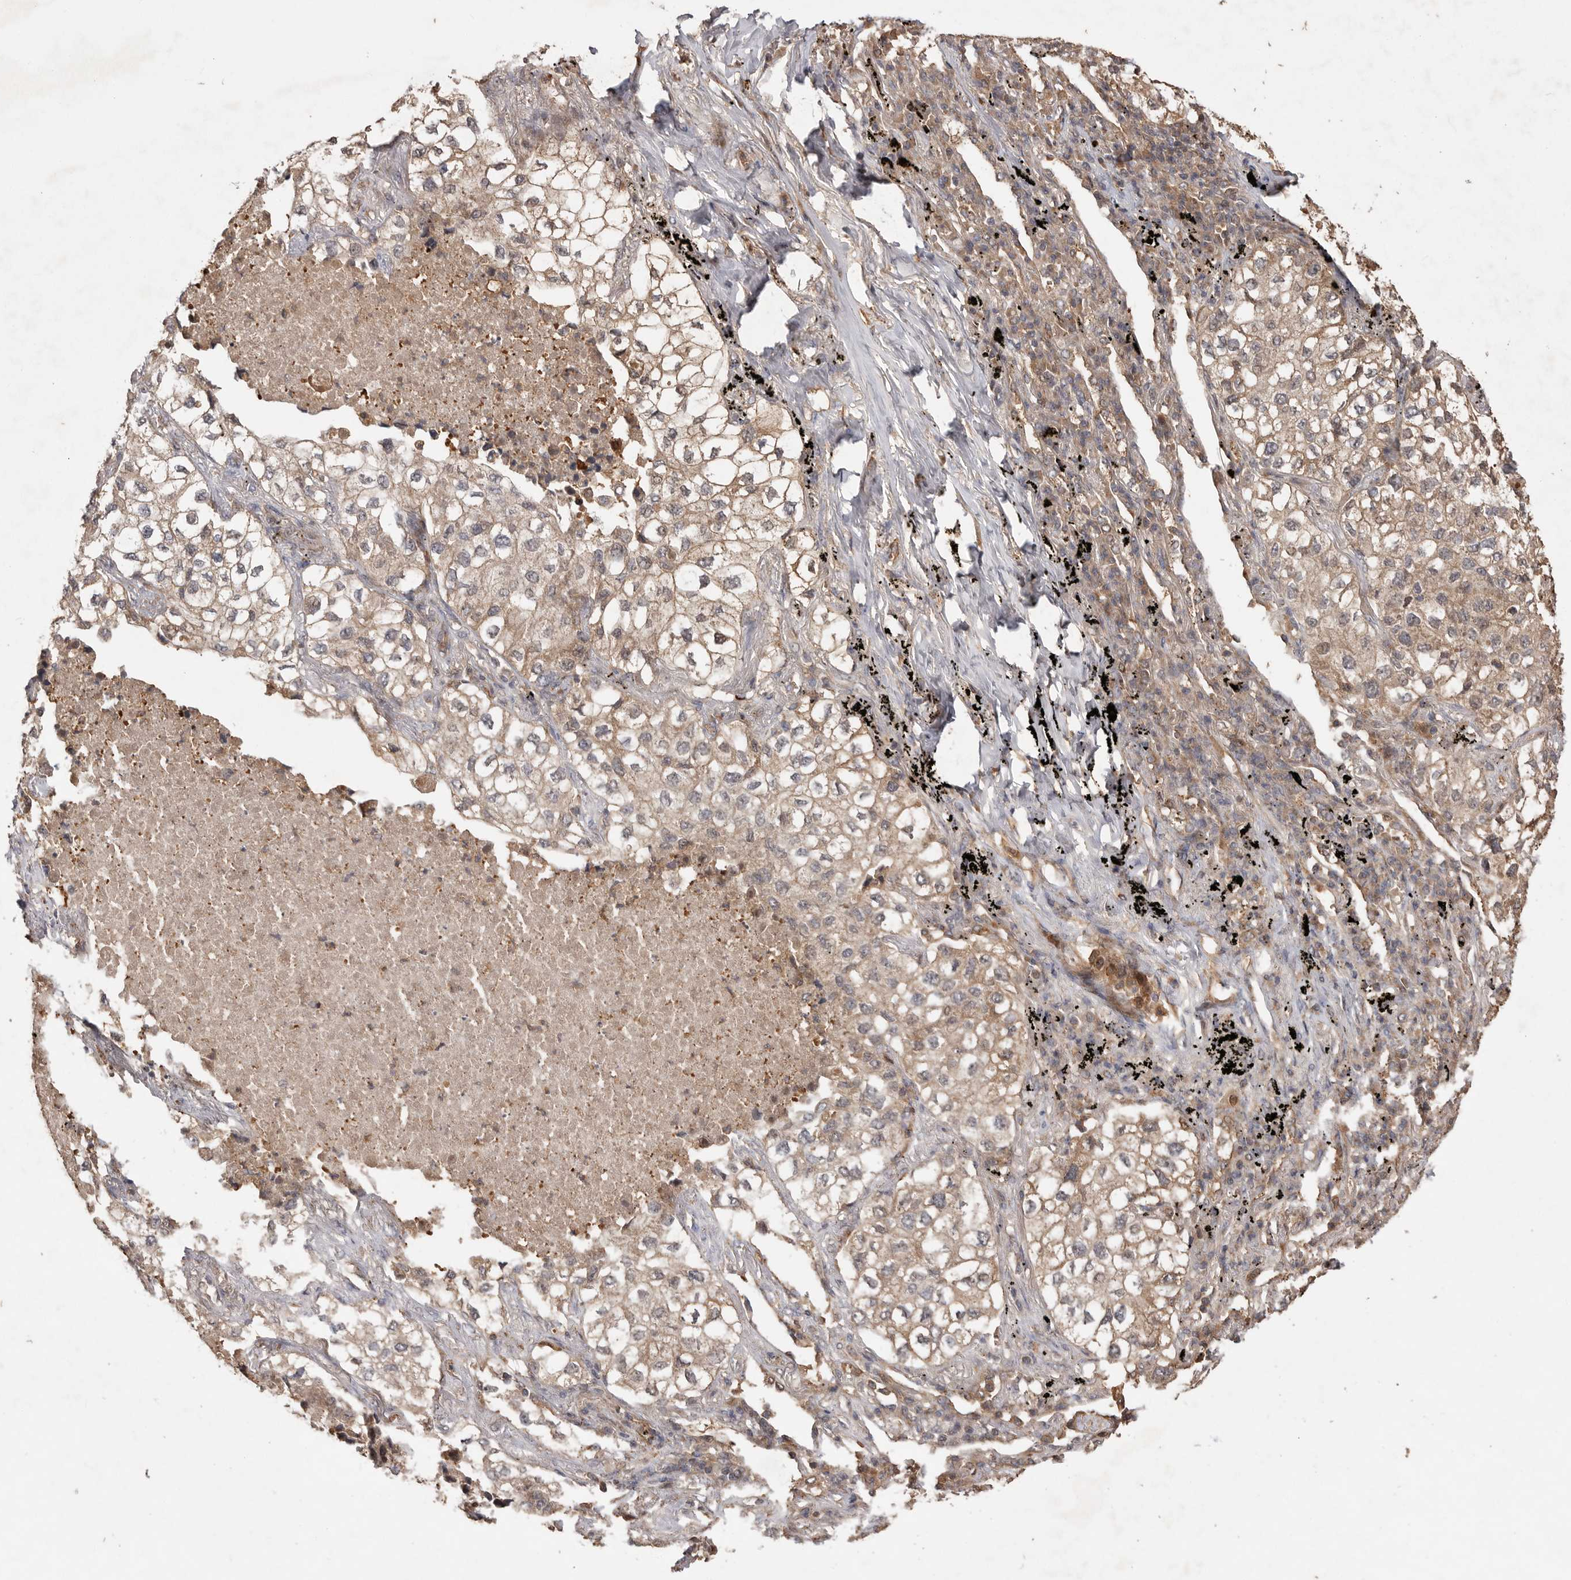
{"staining": {"intensity": "weak", "quantity": ">75%", "location": "cytoplasmic/membranous"}, "tissue": "lung cancer", "cell_type": "Tumor cells", "image_type": "cancer", "snomed": [{"axis": "morphology", "description": "Adenocarcinoma, NOS"}, {"axis": "topography", "description": "Lung"}], "caption": "Immunohistochemical staining of human lung cancer reveals weak cytoplasmic/membranous protein expression in about >75% of tumor cells.", "gene": "VN1R4", "patient": {"sex": "male", "age": 63}}